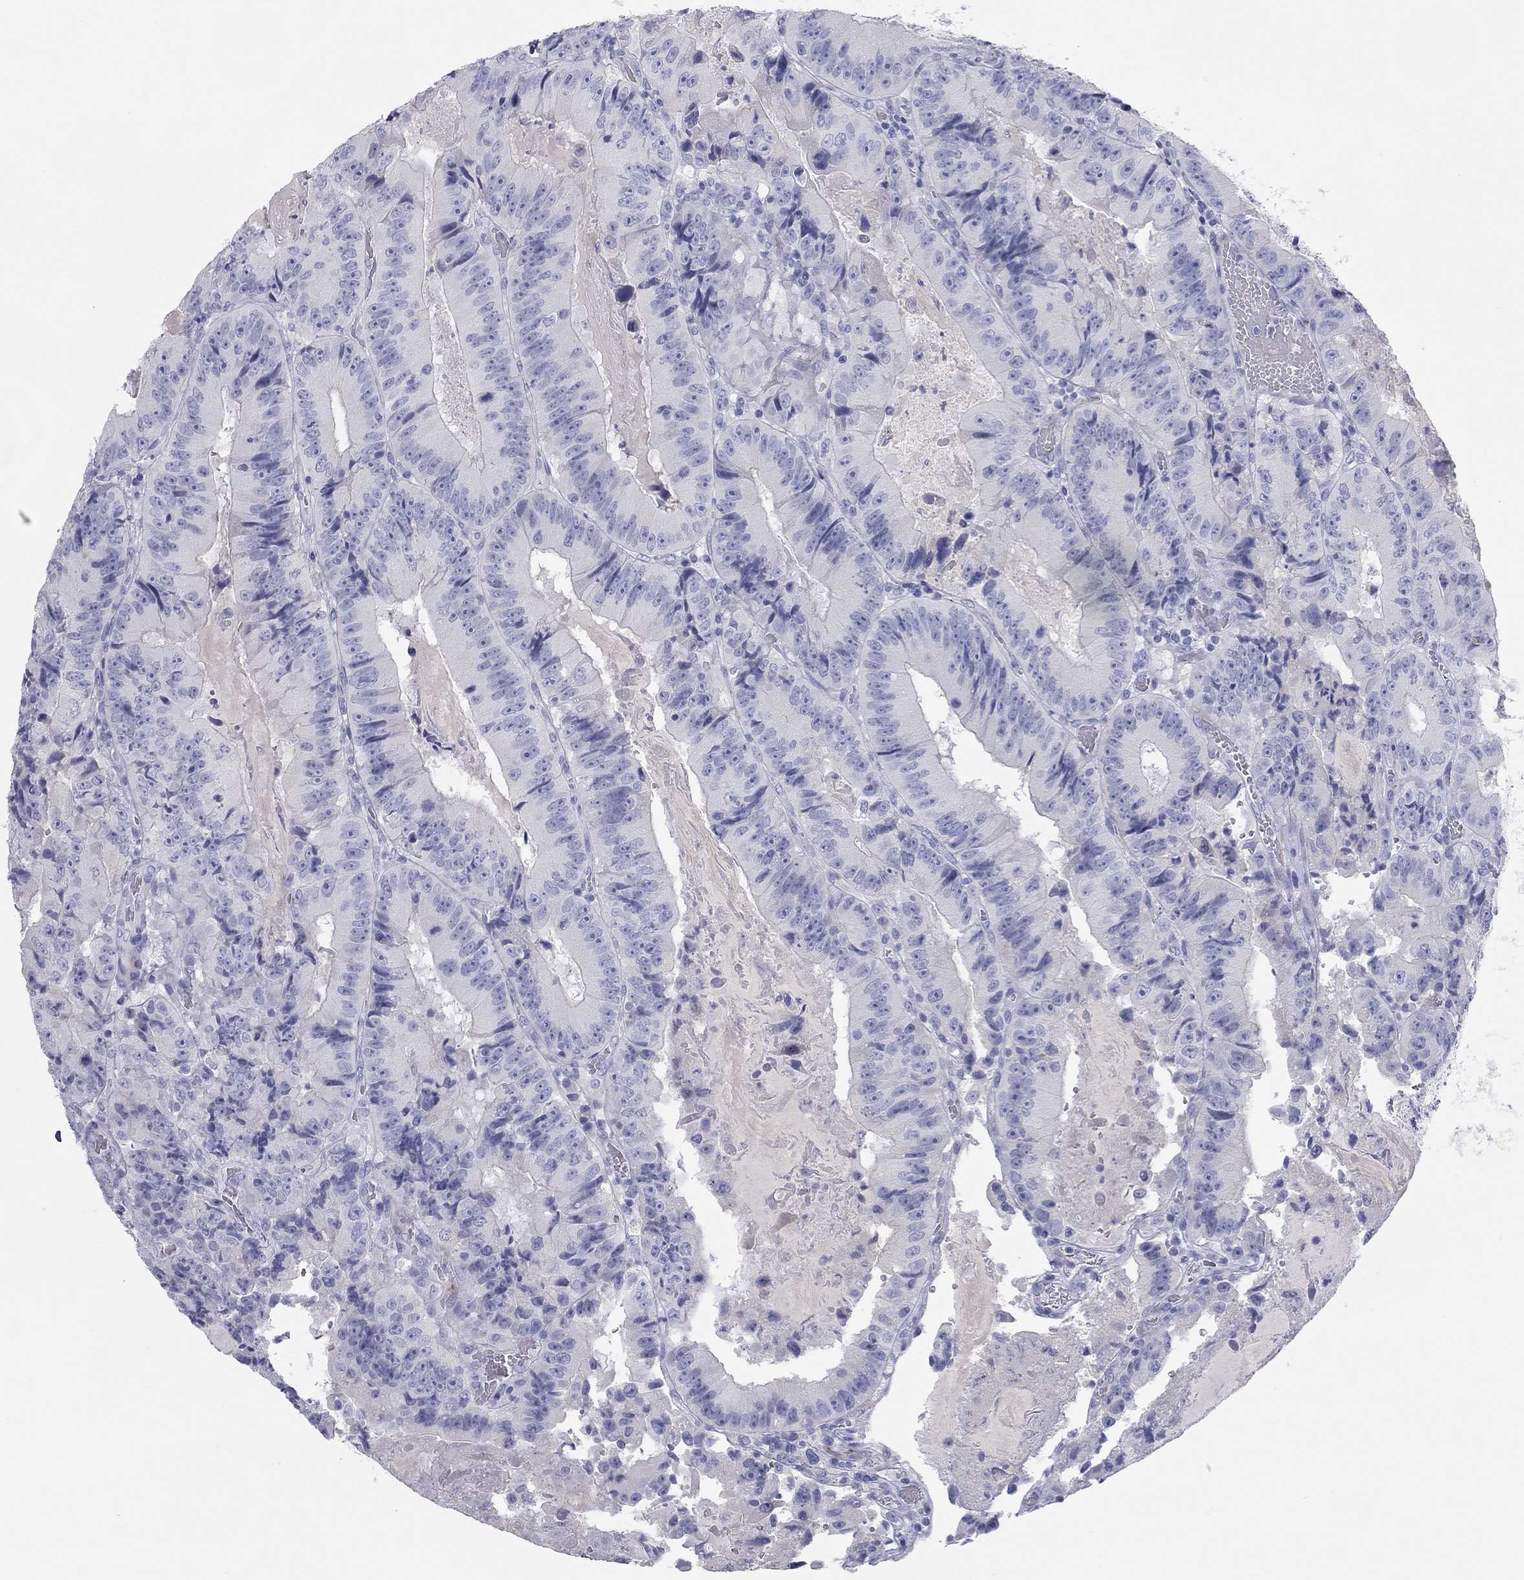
{"staining": {"intensity": "negative", "quantity": "none", "location": "none"}, "tissue": "colorectal cancer", "cell_type": "Tumor cells", "image_type": "cancer", "snomed": [{"axis": "morphology", "description": "Adenocarcinoma, NOS"}, {"axis": "topography", "description": "Colon"}], "caption": "Human adenocarcinoma (colorectal) stained for a protein using immunohistochemistry (IHC) demonstrates no expression in tumor cells.", "gene": "PCDHGC5", "patient": {"sex": "female", "age": 86}}